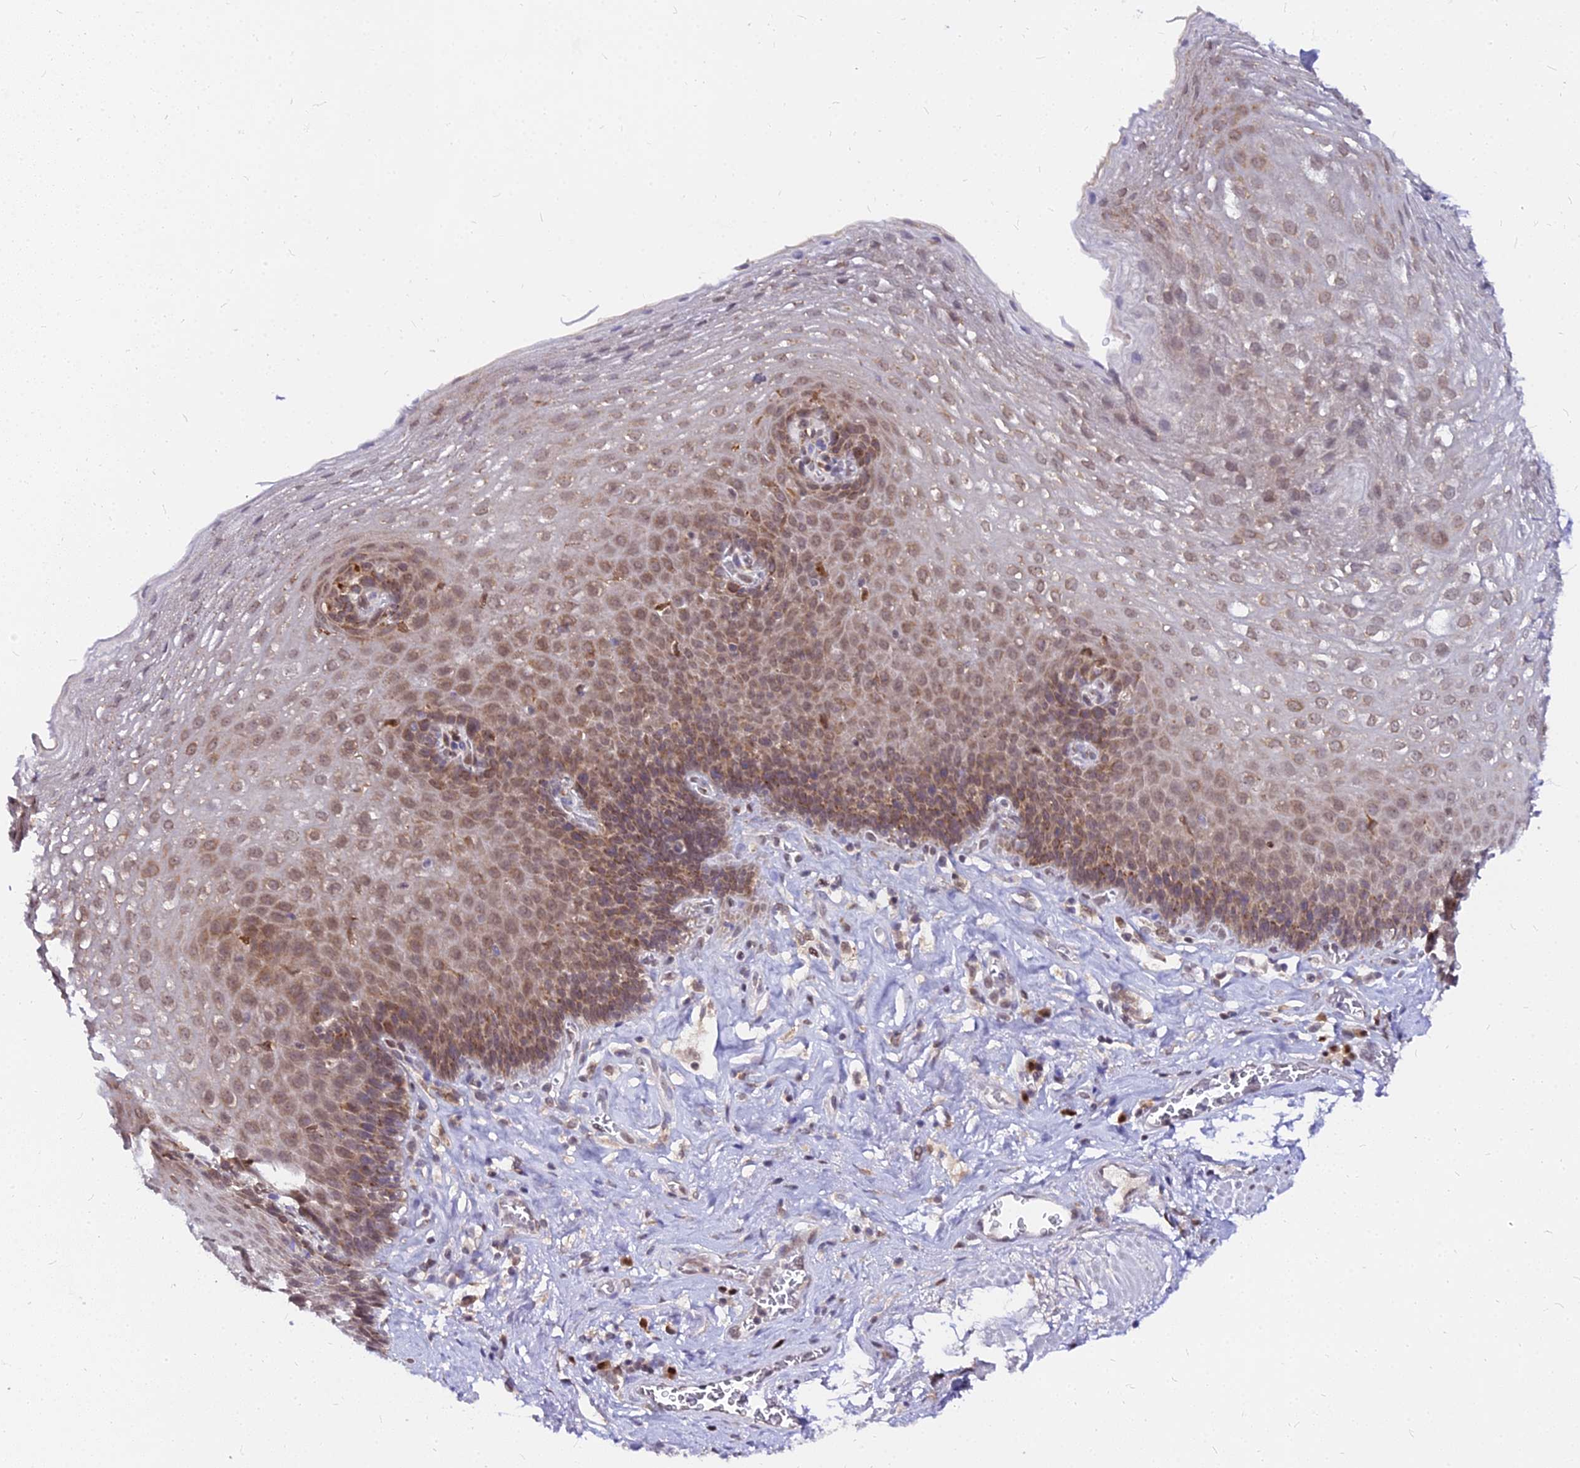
{"staining": {"intensity": "moderate", "quantity": ">75%", "location": "cytoplasmic/membranous,nuclear"}, "tissue": "esophagus", "cell_type": "Squamous epithelial cells", "image_type": "normal", "snomed": [{"axis": "morphology", "description": "Normal tissue, NOS"}, {"axis": "topography", "description": "Esophagus"}], "caption": "Protein analysis of unremarkable esophagus shows moderate cytoplasmic/membranous,nuclear positivity in about >75% of squamous epithelial cells. Immunohistochemistry stains the protein of interest in brown and the nuclei are stained blue.", "gene": "RNF121", "patient": {"sex": "female", "age": 66}}